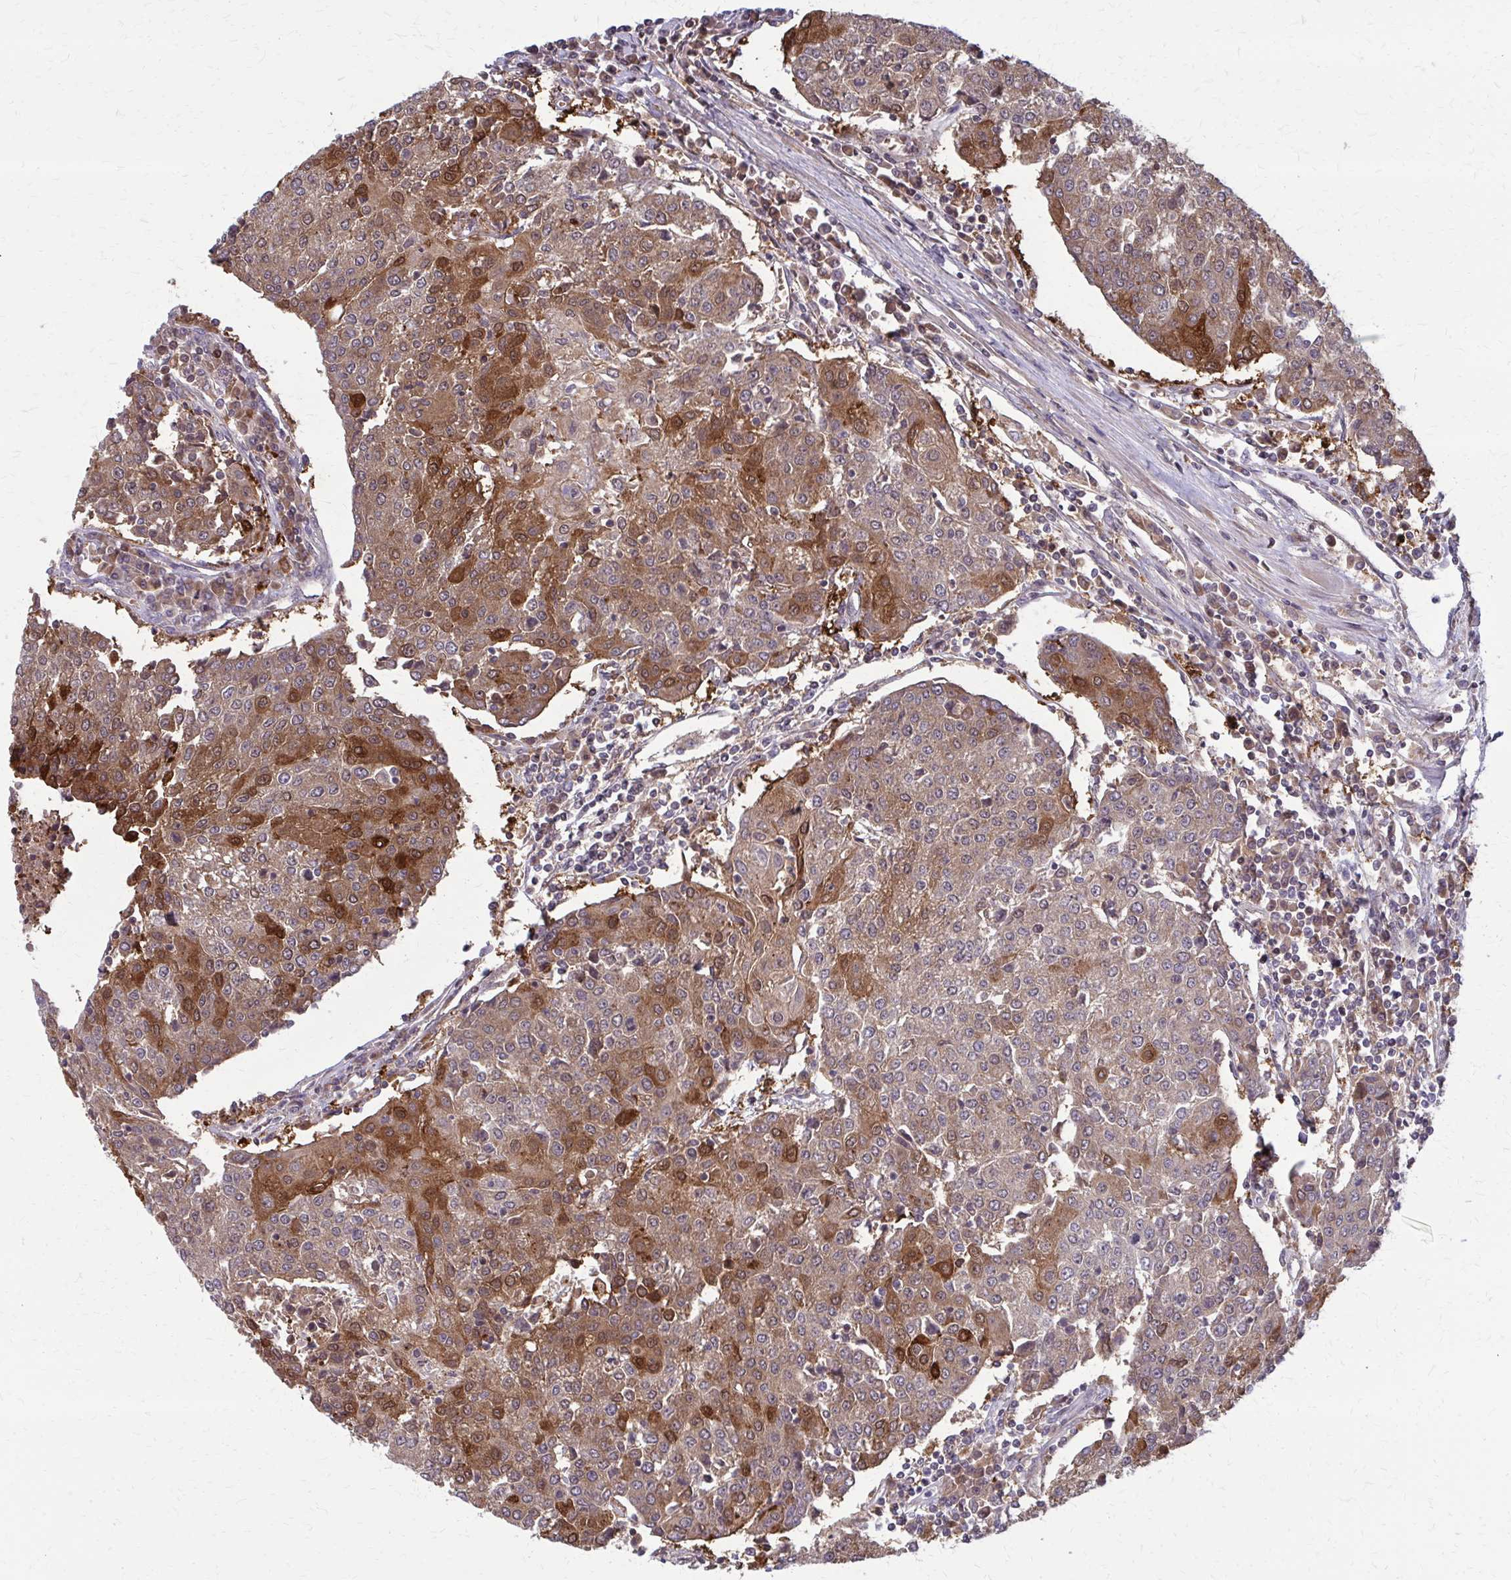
{"staining": {"intensity": "strong", "quantity": "25%-75%", "location": "cytoplasmic/membranous"}, "tissue": "urothelial cancer", "cell_type": "Tumor cells", "image_type": "cancer", "snomed": [{"axis": "morphology", "description": "Urothelial carcinoma, High grade"}, {"axis": "topography", "description": "Urinary bladder"}], "caption": "Approximately 25%-75% of tumor cells in urothelial cancer exhibit strong cytoplasmic/membranous protein positivity as visualized by brown immunohistochemical staining.", "gene": "DBI", "patient": {"sex": "female", "age": 85}}